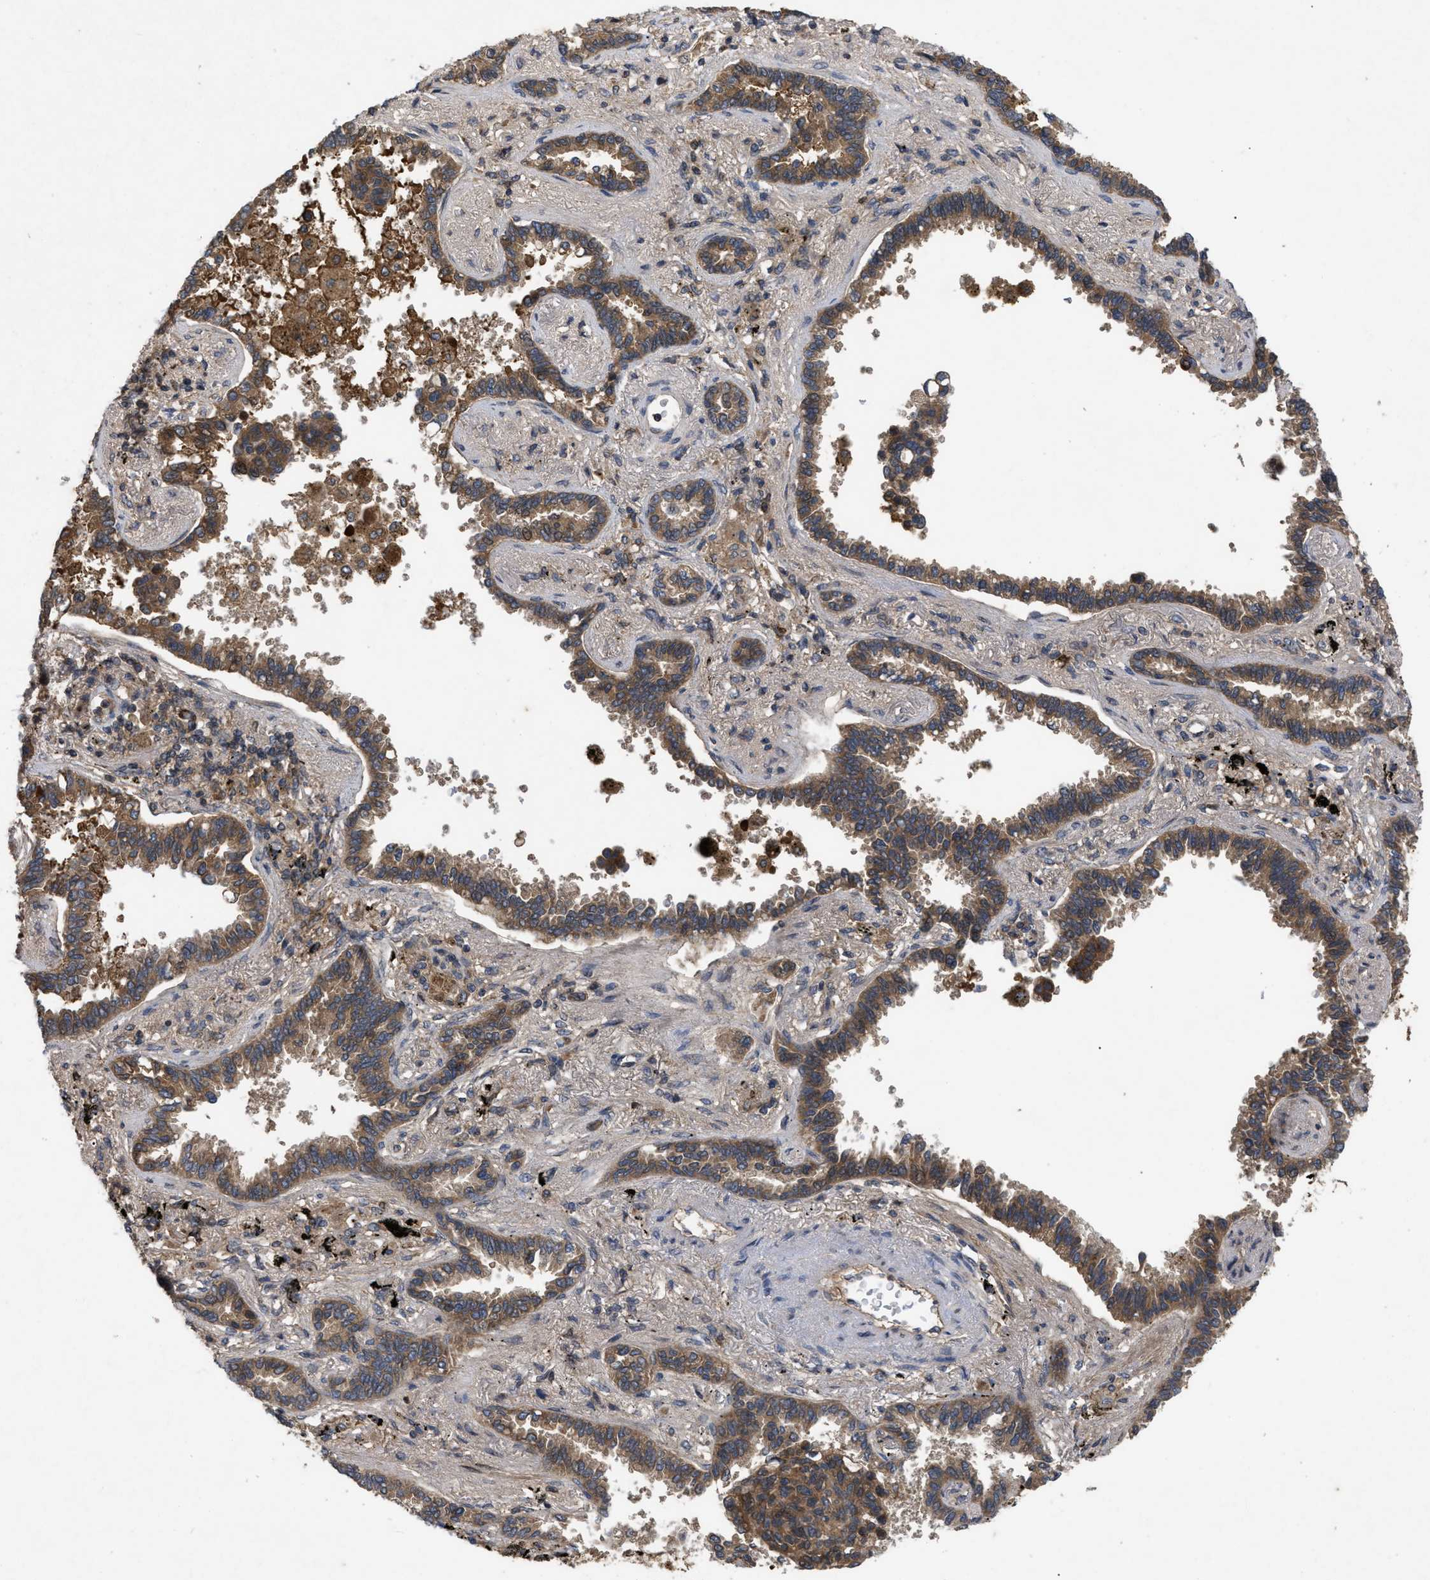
{"staining": {"intensity": "moderate", "quantity": ">75%", "location": "cytoplasmic/membranous"}, "tissue": "lung cancer", "cell_type": "Tumor cells", "image_type": "cancer", "snomed": [{"axis": "morphology", "description": "Normal tissue, NOS"}, {"axis": "morphology", "description": "Adenocarcinoma, NOS"}, {"axis": "topography", "description": "Lung"}], "caption": "About >75% of tumor cells in lung adenocarcinoma display moderate cytoplasmic/membranous protein expression as visualized by brown immunohistochemical staining.", "gene": "RAB2A", "patient": {"sex": "male", "age": 59}}